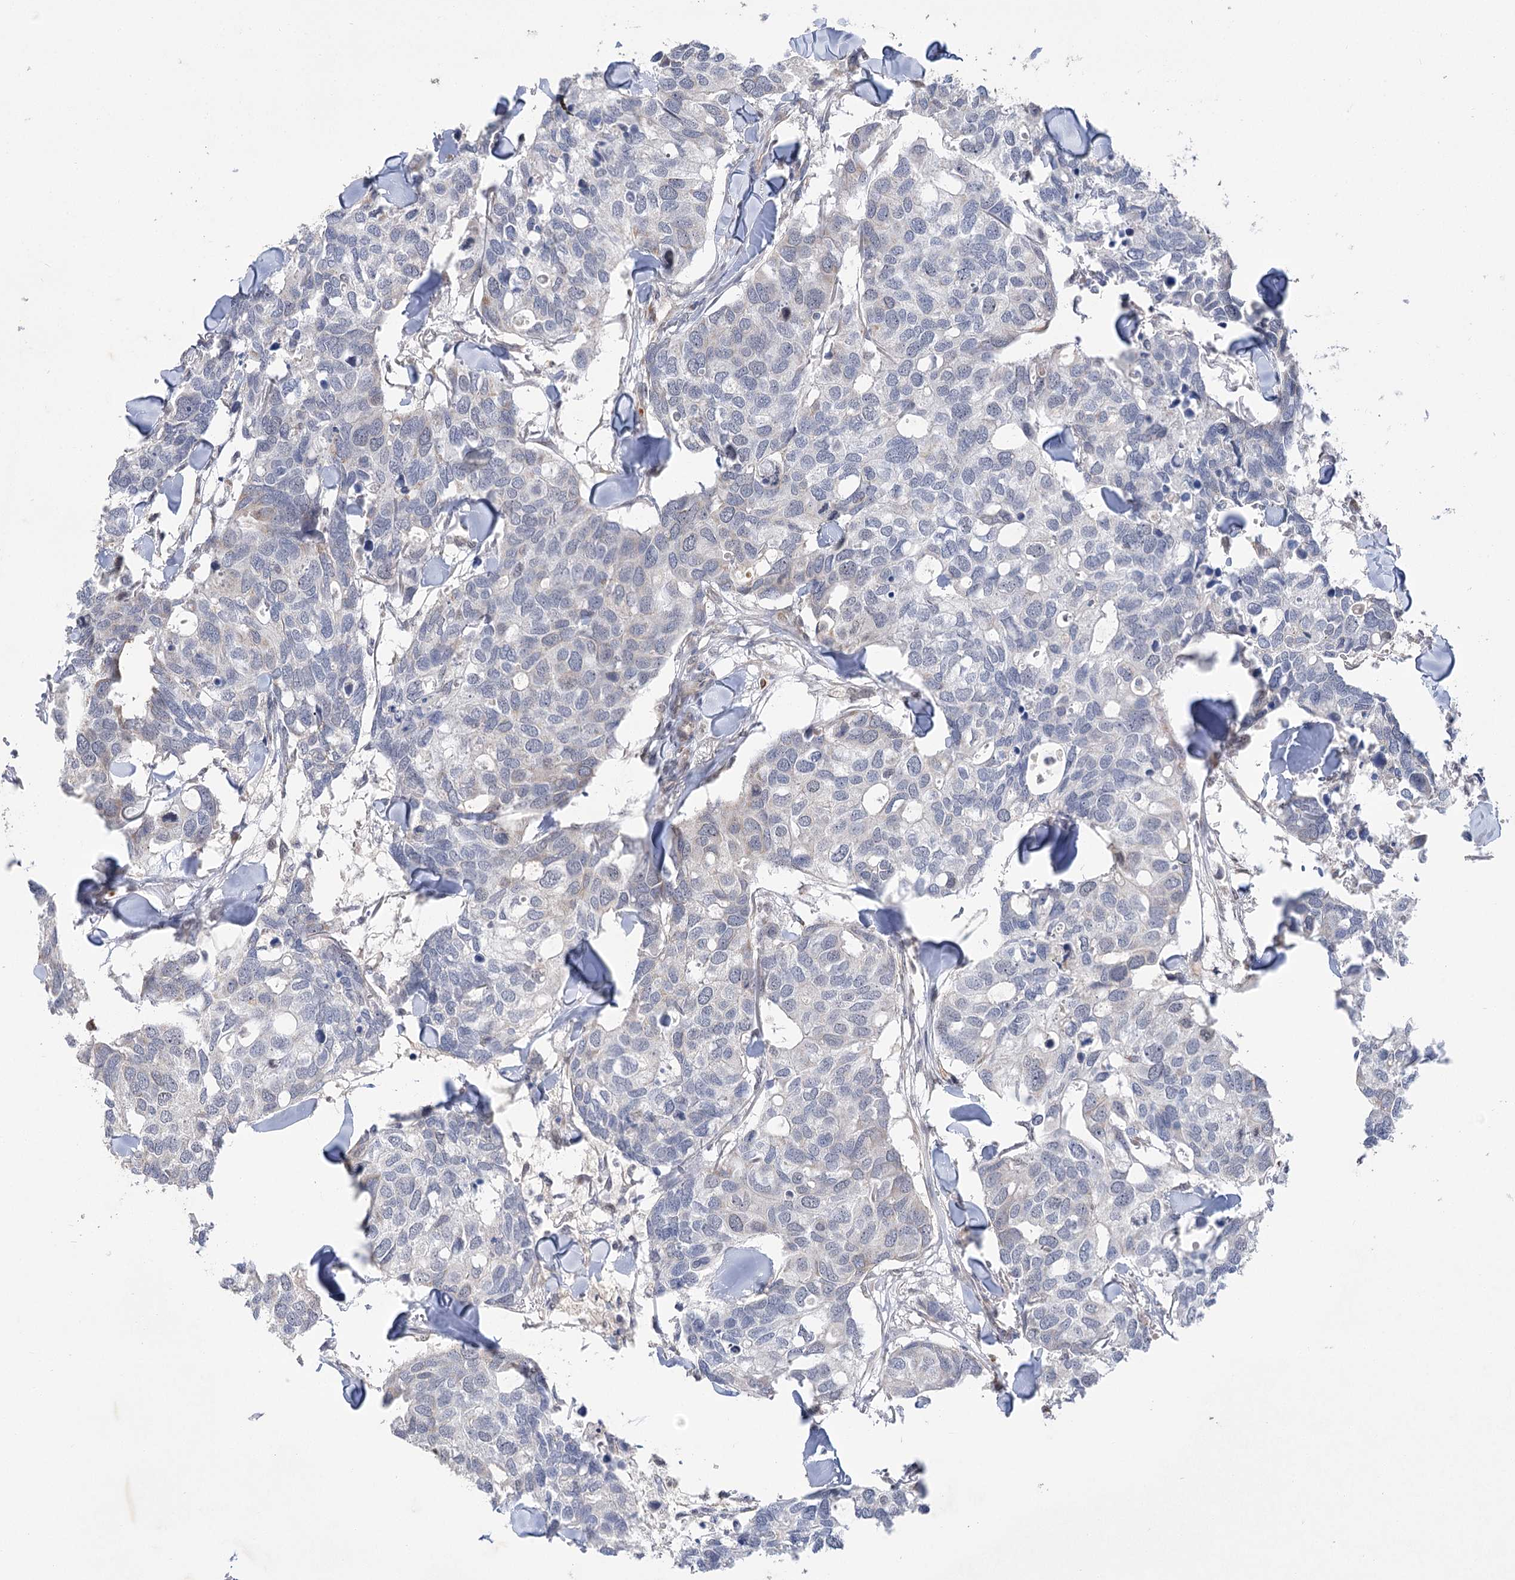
{"staining": {"intensity": "negative", "quantity": "none", "location": "none"}, "tissue": "breast cancer", "cell_type": "Tumor cells", "image_type": "cancer", "snomed": [{"axis": "morphology", "description": "Duct carcinoma"}, {"axis": "topography", "description": "Breast"}], "caption": "IHC image of human infiltrating ductal carcinoma (breast) stained for a protein (brown), which demonstrates no positivity in tumor cells.", "gene": "ECHDC3", "patient": {"sex": "female", "age": 83}}